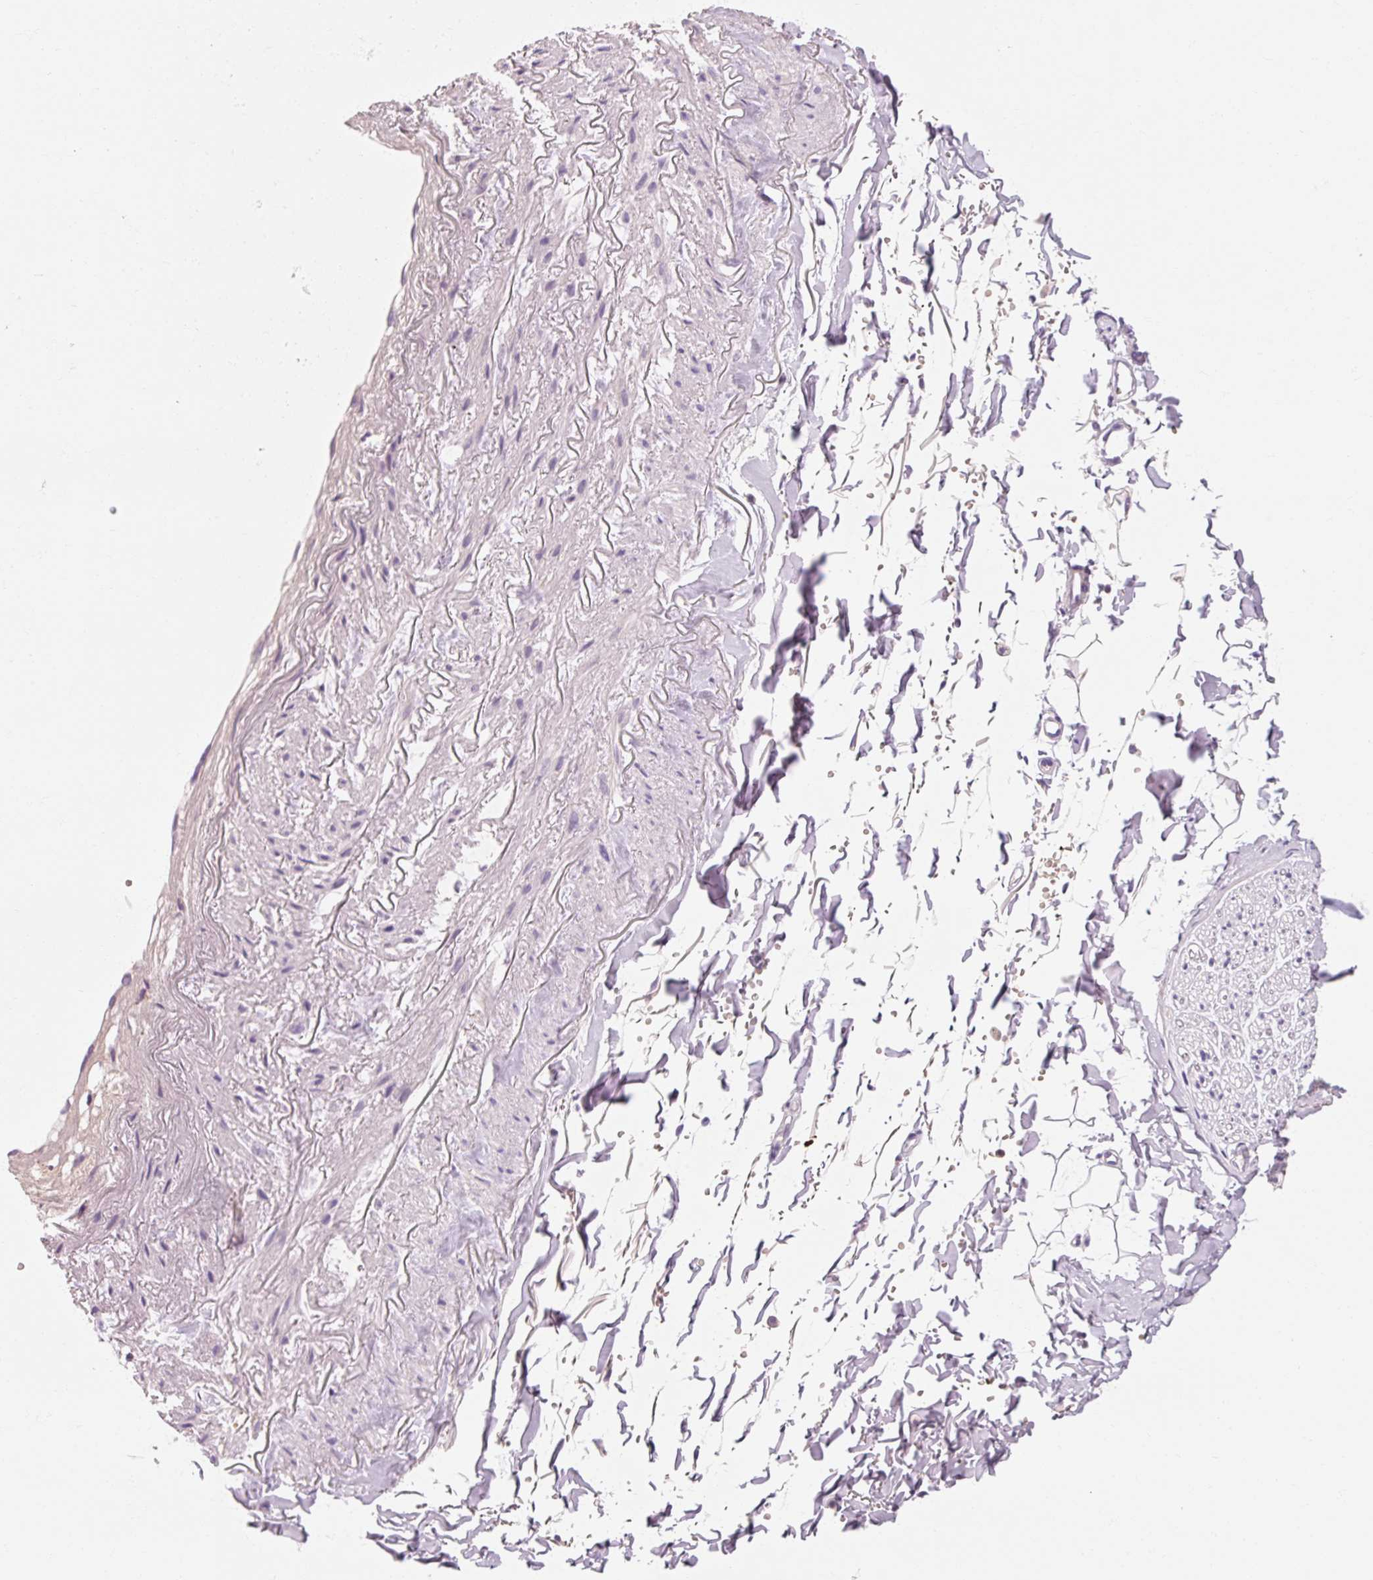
{"staining": {"intensity": "negative", "quantity": "none", "location": "none"}, "tissue": "adipose tissue", "cell_type": "Adipocytes", "image_type": "normal", "snomed": [{"axis": "morphology", "description": "Normal tissue, NOS"}, {"axis": "topography", "description": "Cartilage tissue"}, {"axis": "topography", "description": "Bronchus"}, {"axis": "topography", "description": "Peripheral nerve tissue"}], "caption": "Immunohistochemical staining of unremarkable human adipose tissue shows no significant positivity in adipocytes.", "gene": "OR8K1", "patient": {"sex": "female", "age": 59}}